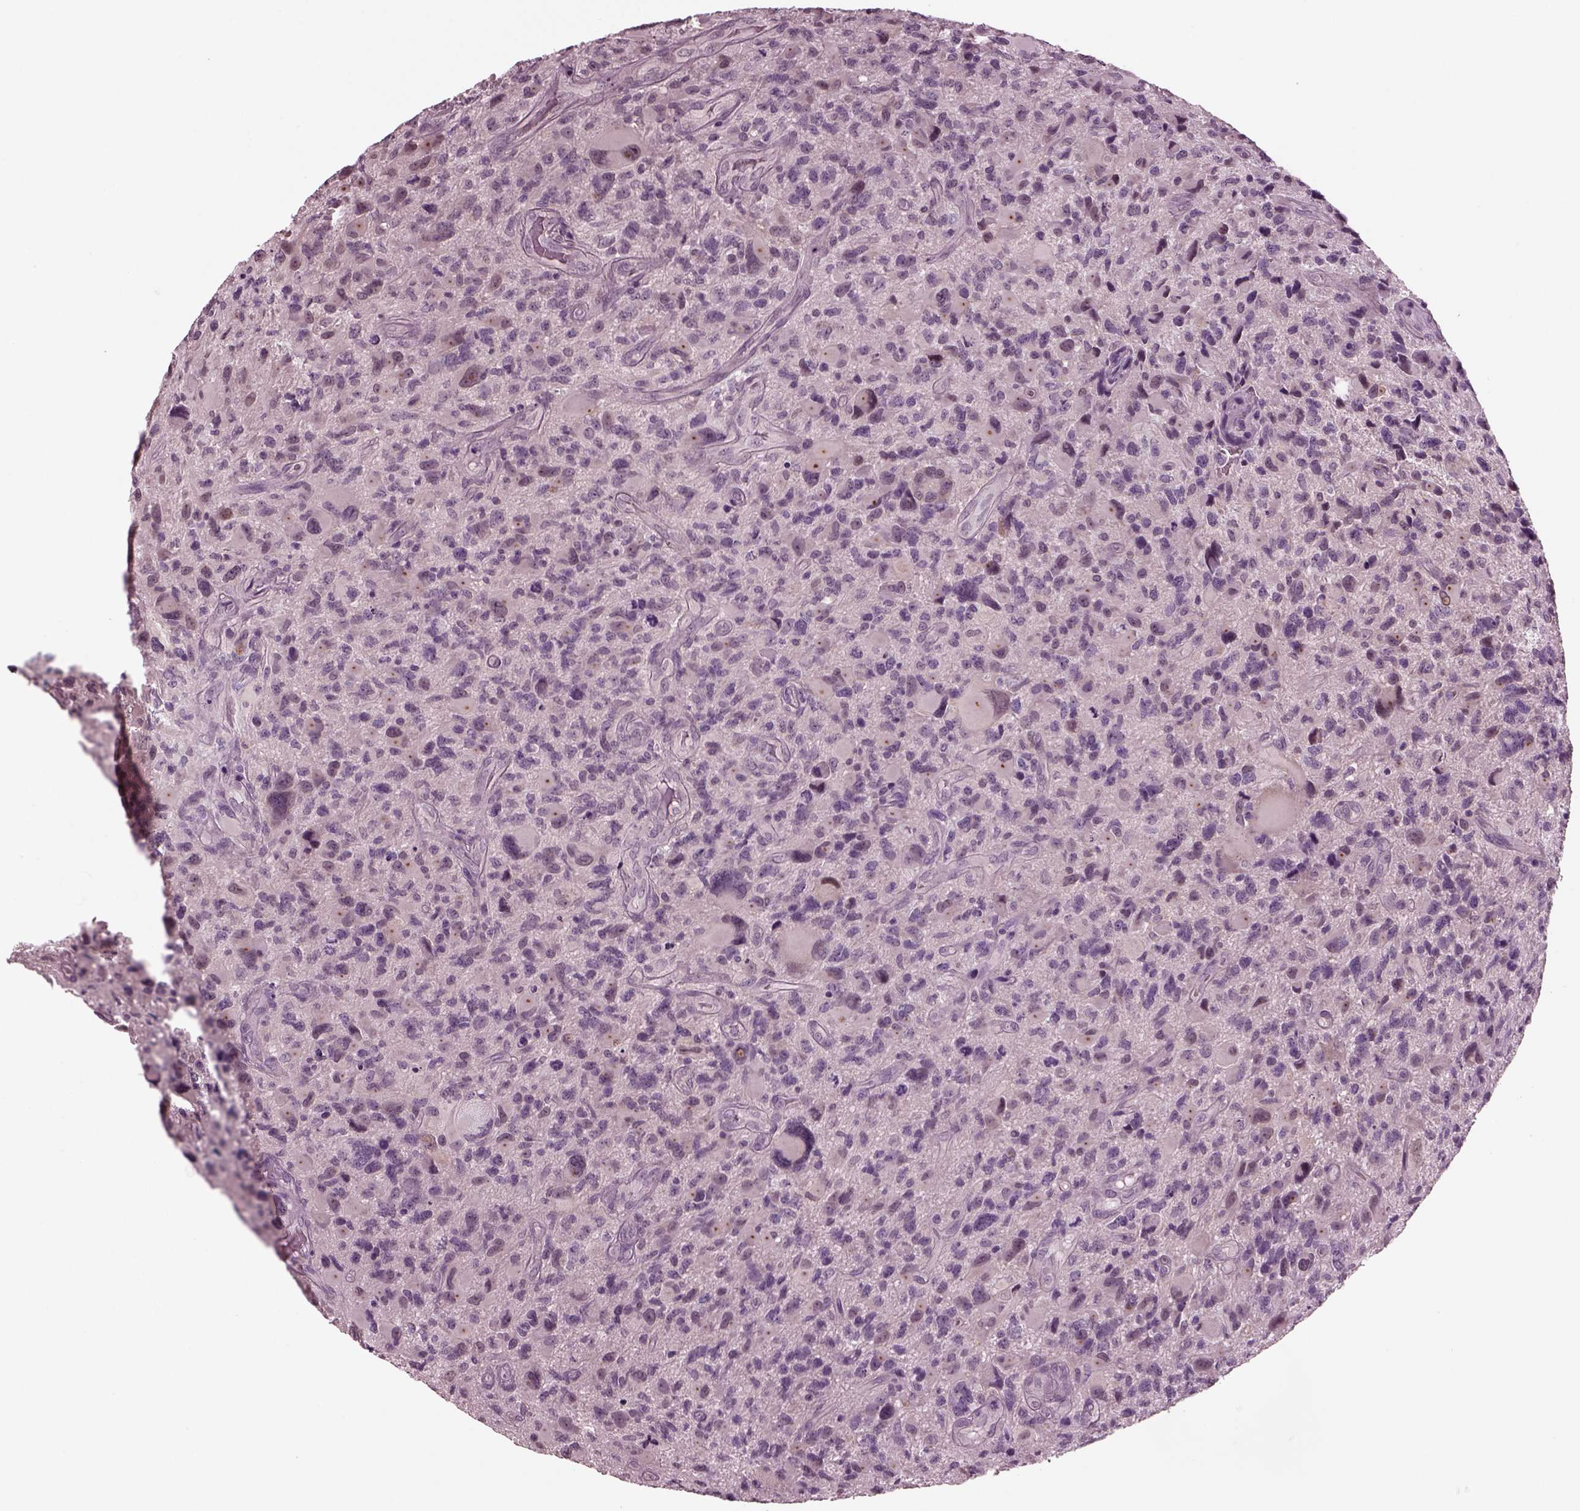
{"staining": {"intensity": "negative", "quantity": "none", "location": "none"}, "tissue": "glioma", "cell_type": "Tumor cells", "image_type": "cancer", "snomed": [{"axis": "morphology", "description": "Glioma, malignant, NOS"}, {"axis": "morphology", "description": "Glioma, malignant, High grade"}, {"axis": "topography", "description": "Brain"}], "caption": "Protein analysis of malignant glioma (high-grade) shows no significant expression in tumor cells.", "gene": "MIB2", "patient": {"sex": "female", "age": 71}}